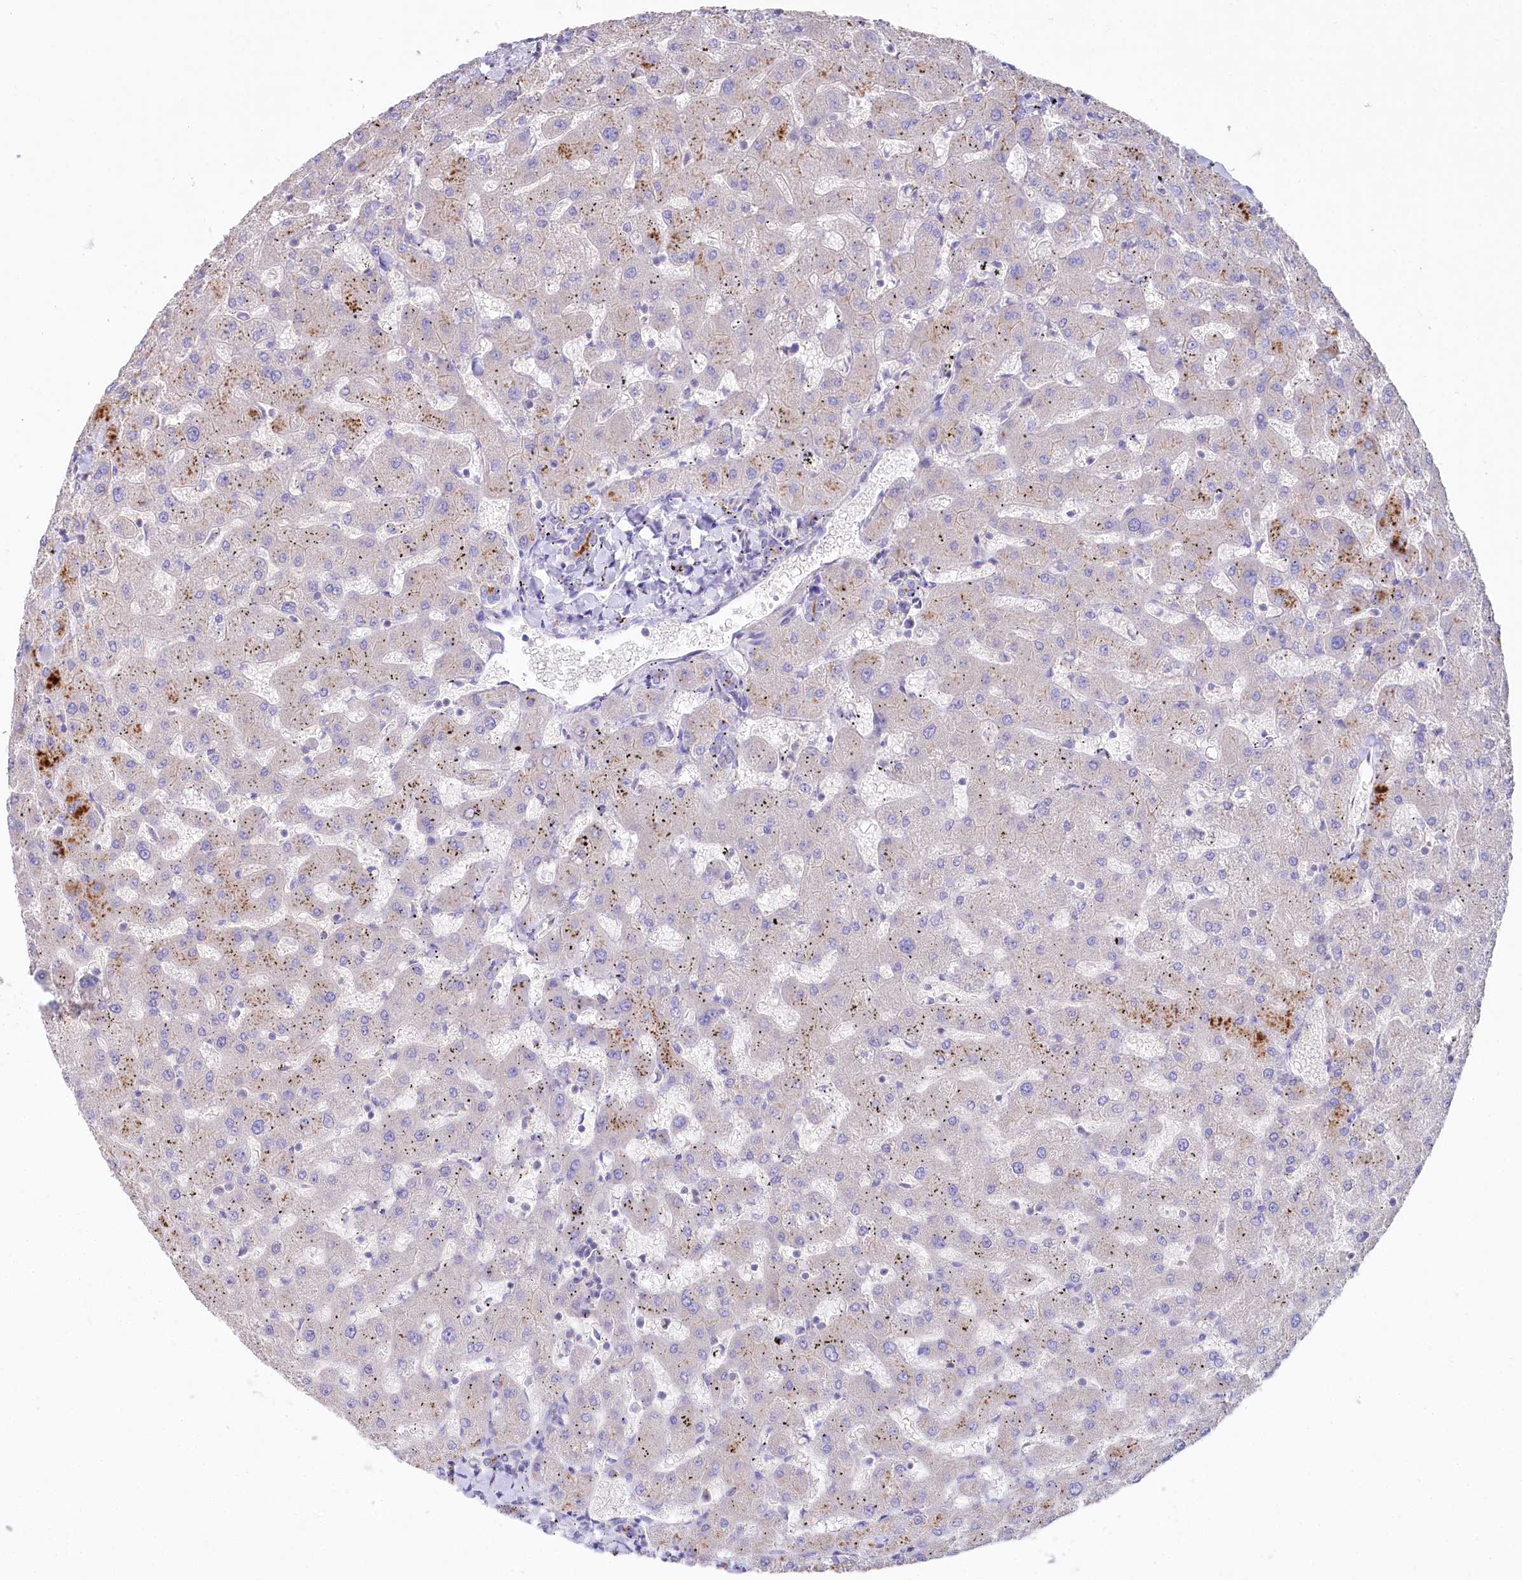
{"staining": {"intensity": "negative", "quantity": "none", "location": "none"}, "tissue": "liver", "cell_type": "Cholangiocytes", "image_type": "normal", "snomed": [{"axis": "morphology", "description": "Normal tissue, NOS"}, {"axis": "topography", "description": "Liver"}], "caption": "Immunohistochemical staining of benign human liver displays no significant staining in cholangiocytes.", "gene": "VPS26B", "patient": {"sex": "female", "age": 63}}